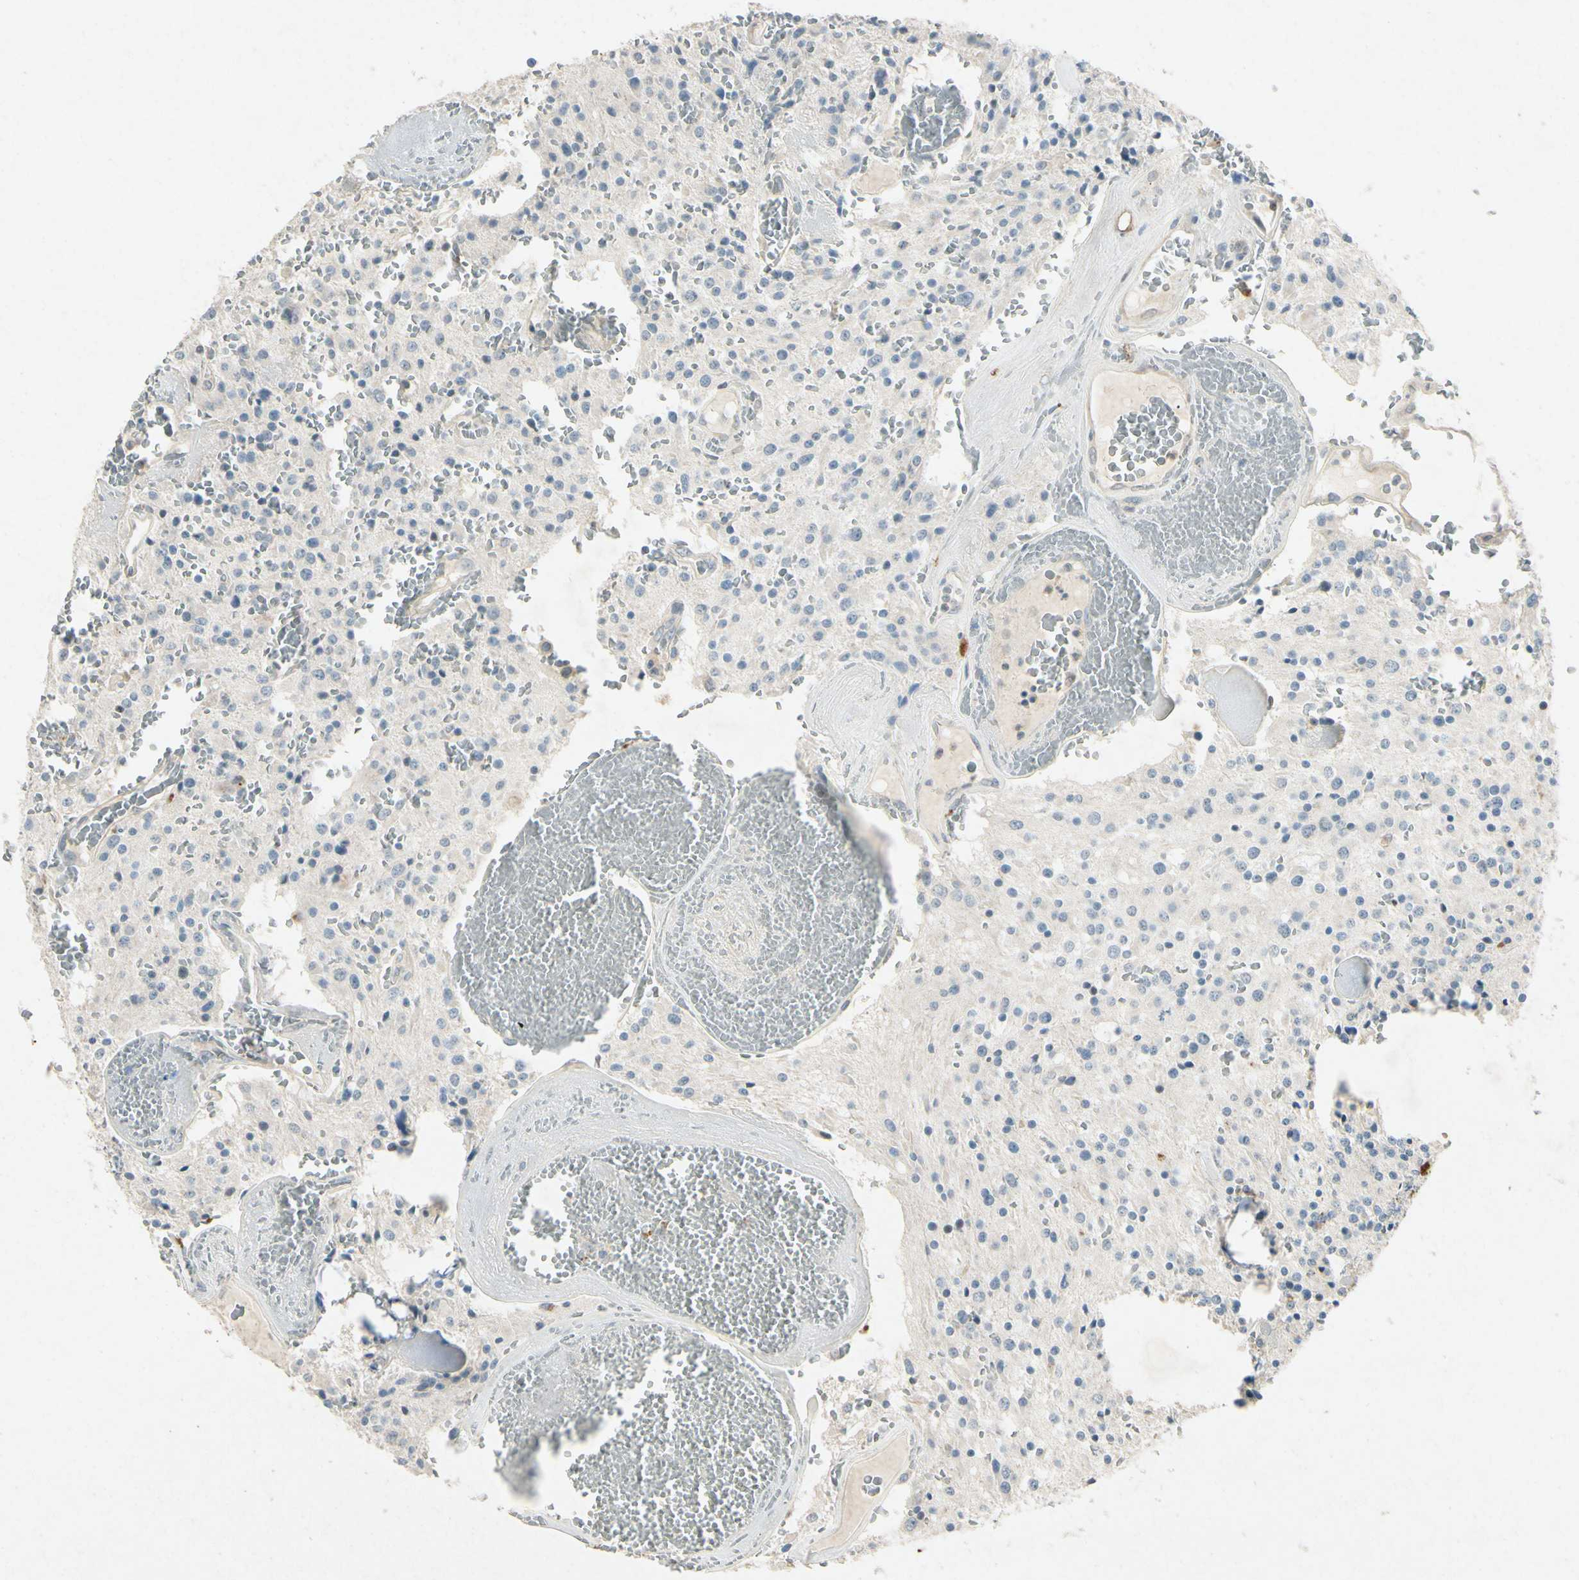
{"staining": {"intensity": "negative", "quantity": "none", "location": "none"}, "tissue": "glioma", "cell_type": "Tumor cells", "image_type": "cancer", "snomed": [{"axis": "morphology", "description": "Glioma, malignant, Low grade"}, {"axis": "topography", "description": "Brain"}], "caption": "Immunohistochemical staining of glioma shows no significant positivity in tumor cells.", "gene": "HSPA1B", "patient": {"sex": "male", "age": 58}}